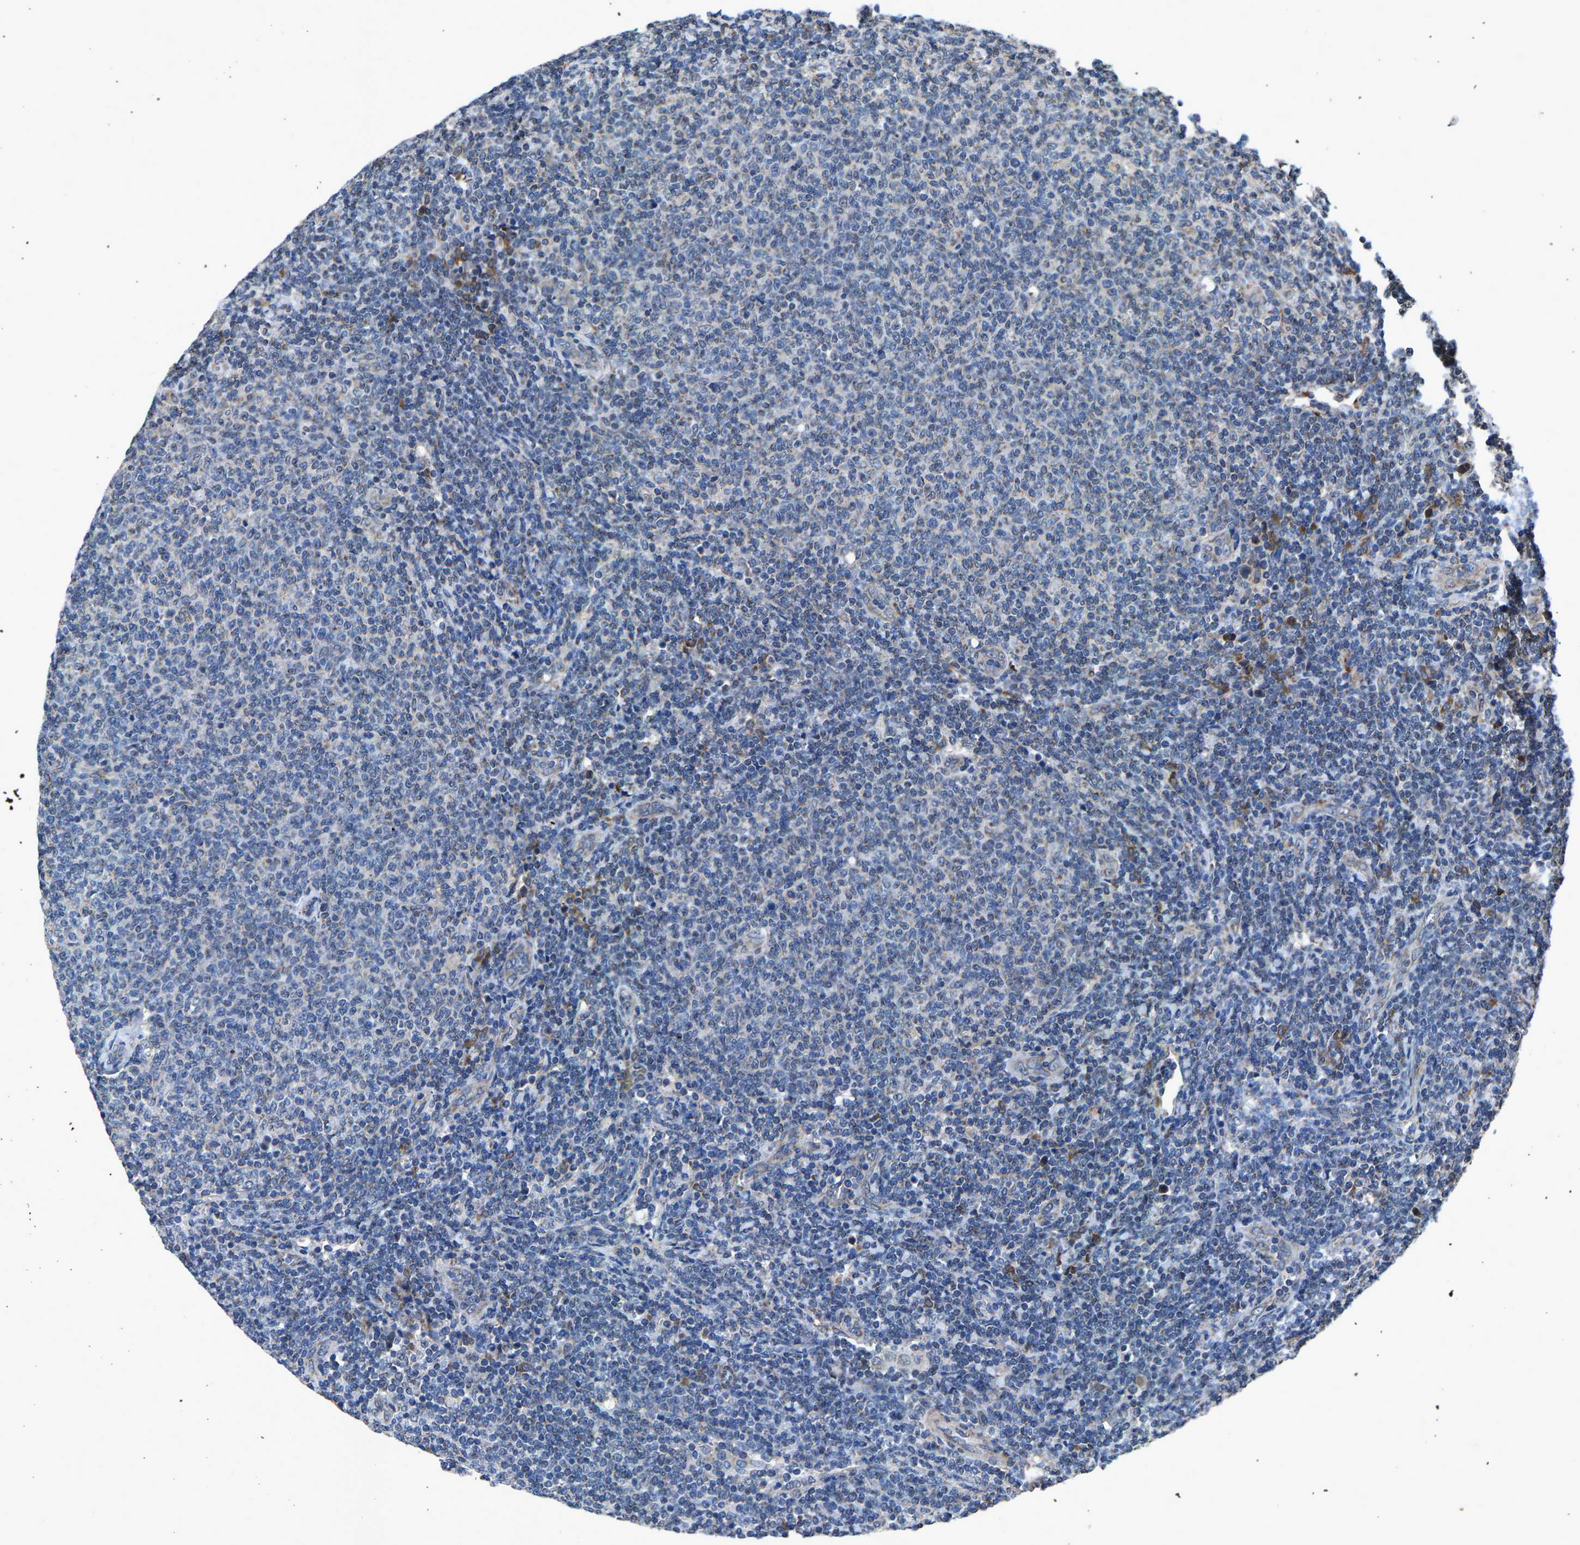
{"staining": {"intensity": "negative", "quantity": "none", "location": "none"}, "tissue": "lymphoma", "cell_type": "Tumor cells", "image_type": "cancer", "snomed": [{"axis": "morphology", "description": "Malignant lymphoma, non-Hodgkin's type, Low grade"}, {"axis": "topography", "description": "Lymph node"}], "caption": "Tumor cells show no significant positivity in lymphoma.", "gene": "PDP1", "patient": {"sex": "male", "age": 66}}